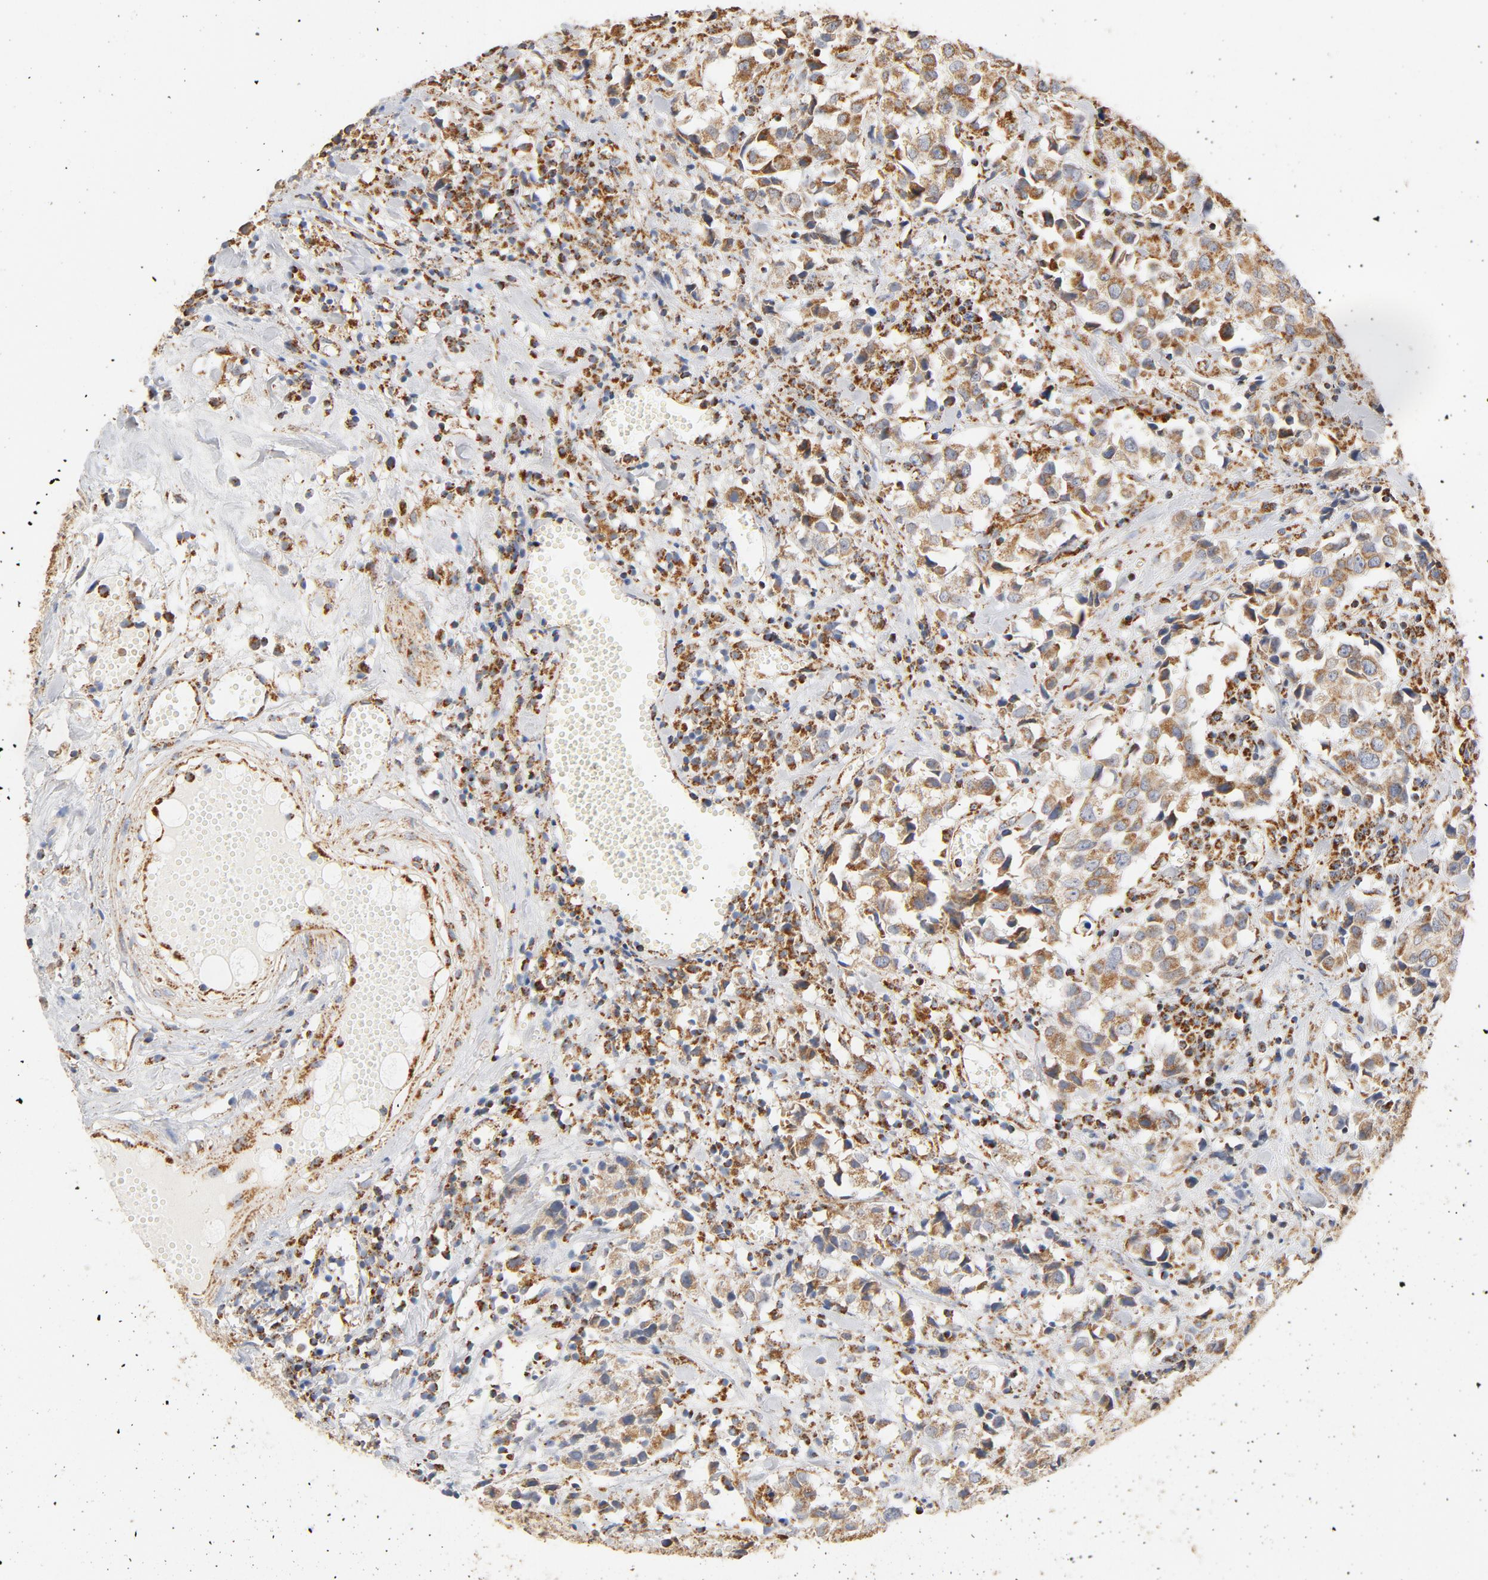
{"staining": {"intensity": "moderate", "quantity": ">75%", "location": "cytoplasmic/membranous"}, "tissue": "urothelial cancer", "cell_type": "Tumor cells", "image_type": "cancer", "snomed": [{"axis": "morphology", "description": "Urothelial carcinoma, High grade"}, {"axis": "topography", "description": "Urinary bladder"}], "caption": "Moderate cytoplasmic/membranous protein positivity is present in about >75% of tumor cells in urothelial cancer.", "gene": "COX4I1", "patient": {"sex": "female", "age": 75}}